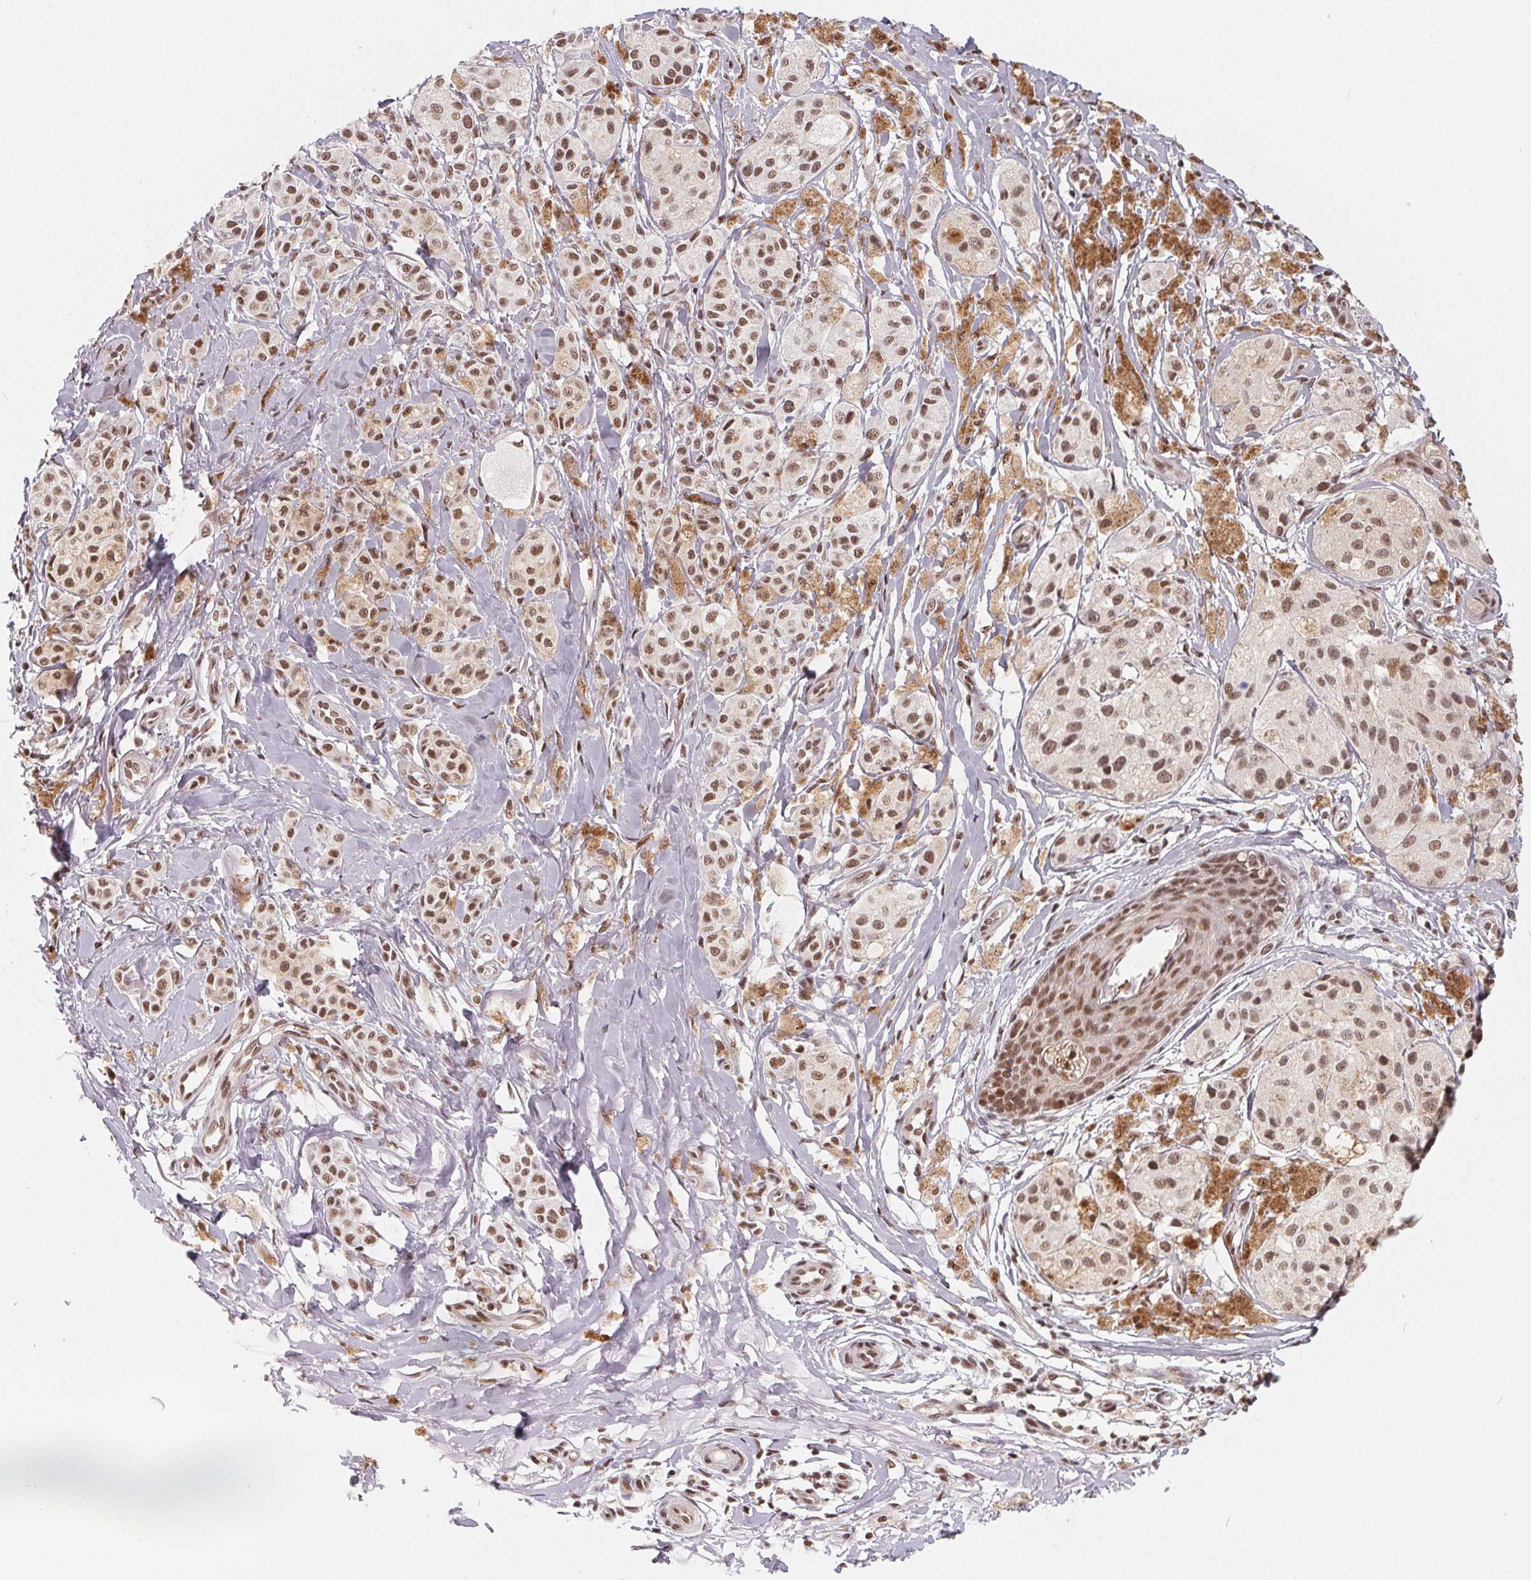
{"staining": {"intensity": "moderate", "quantity": ">75%", "location": "nuclear"}, "tissue": "melanoma", "cell_type": "Tumor cells", "image_type": "cancer", "snomed": [{"axis": "morphology", "description": "Malignant melanoma, NOS"}, {"axis": "topography", "description": "Skin"}], "caption": "This photomicrograph reveals immunohistochemistry staining of melanoma, with medium moderate nuclear staining in approximately >75% of tumor cells.", "gene": "TCERG1", "patient": {"sex": "female", "age": 80}}